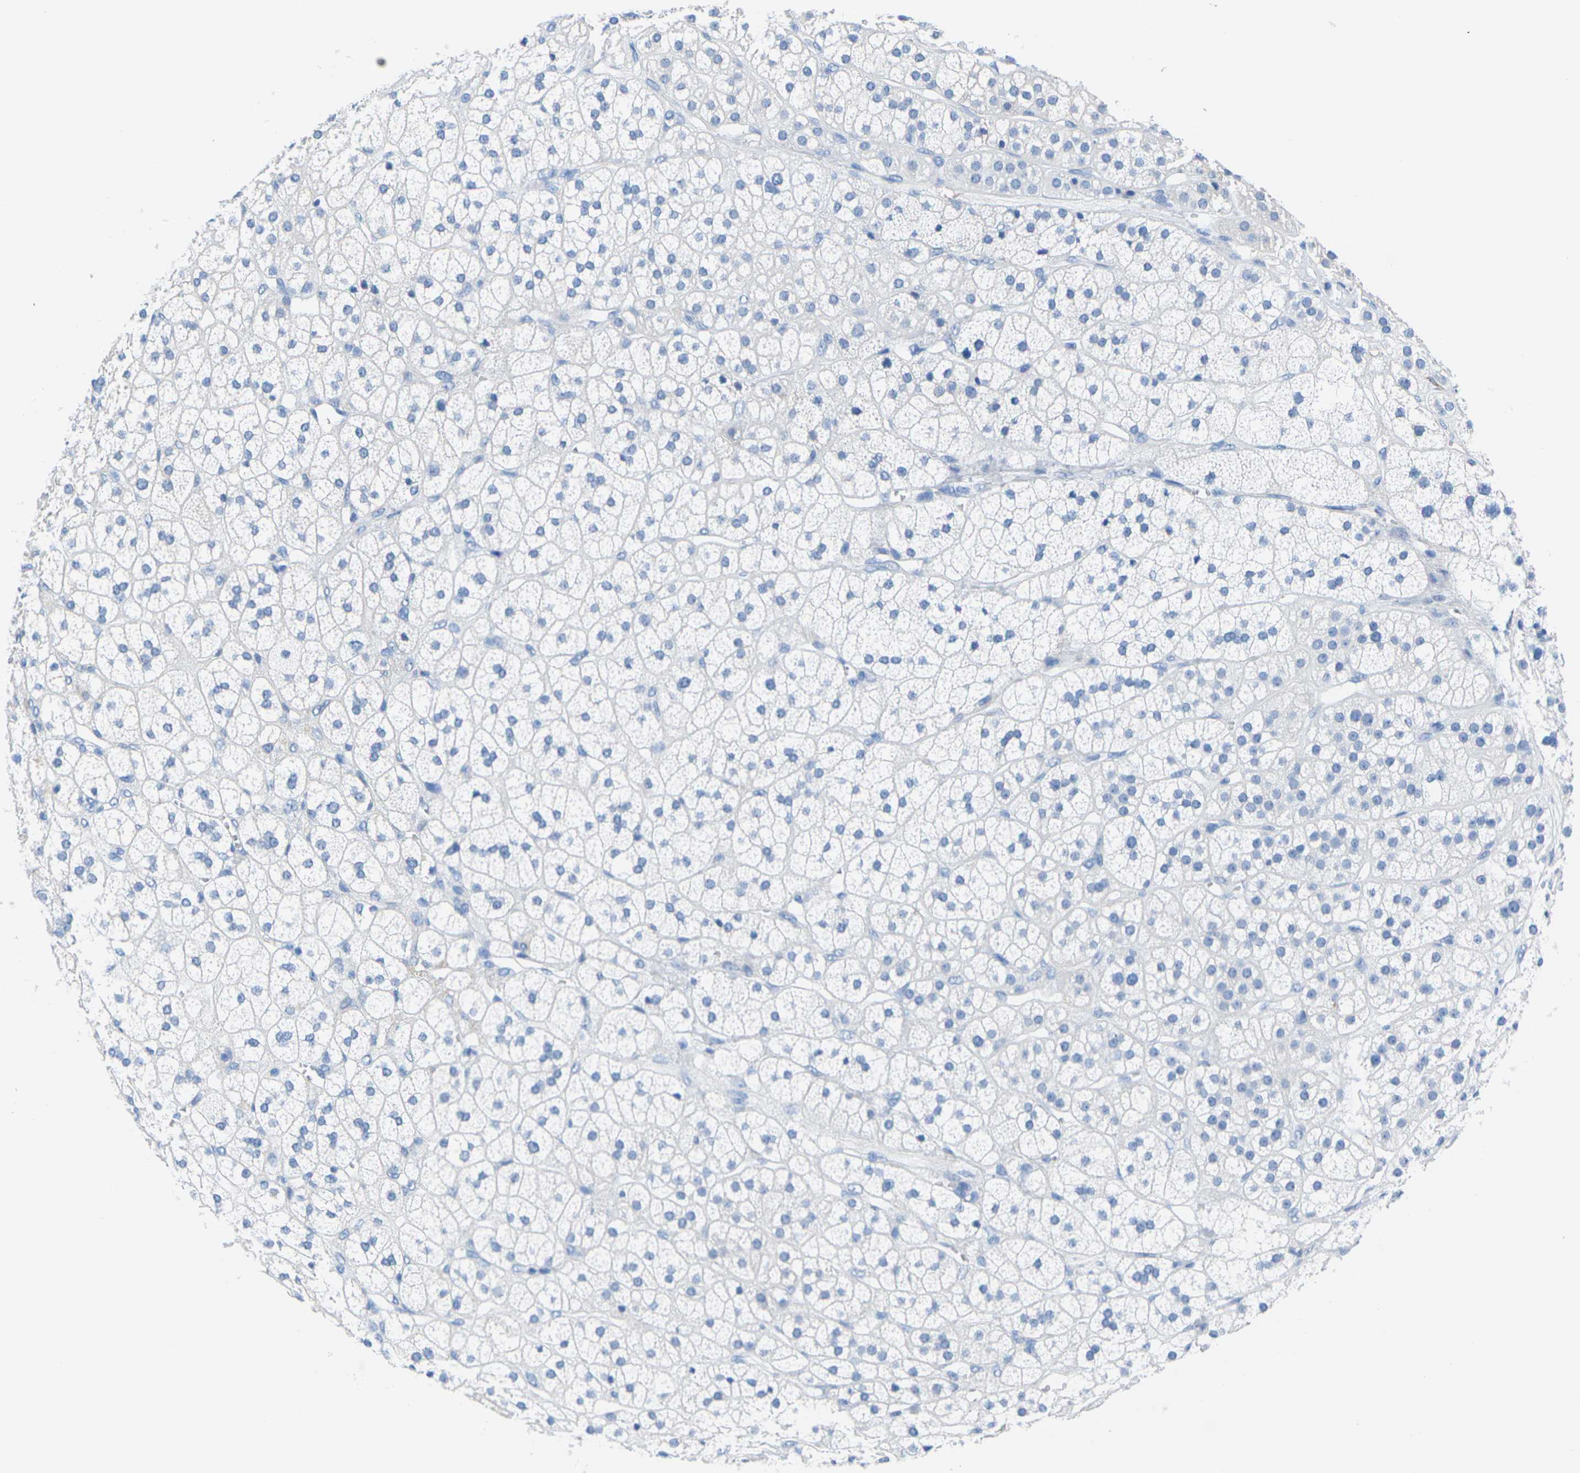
{"staining": {"intensity": "negative", "quantity": "none", "location": "none"}, "tissue": "adrenal gland", "cell_type": "Glandular cells", "image_type": "normal", "snomed": [{"axis": "morphology", "description": "Normal tissue, NOS"}, {"axis": "topography", "description": "Adrenal gland"}], "caption": "DAB immunohistochemical staining of normal adrenal gland reveals no significant staining in glandular cells.", "gene": "CNN1", "patient": {"sex": "male", "age": 56}}